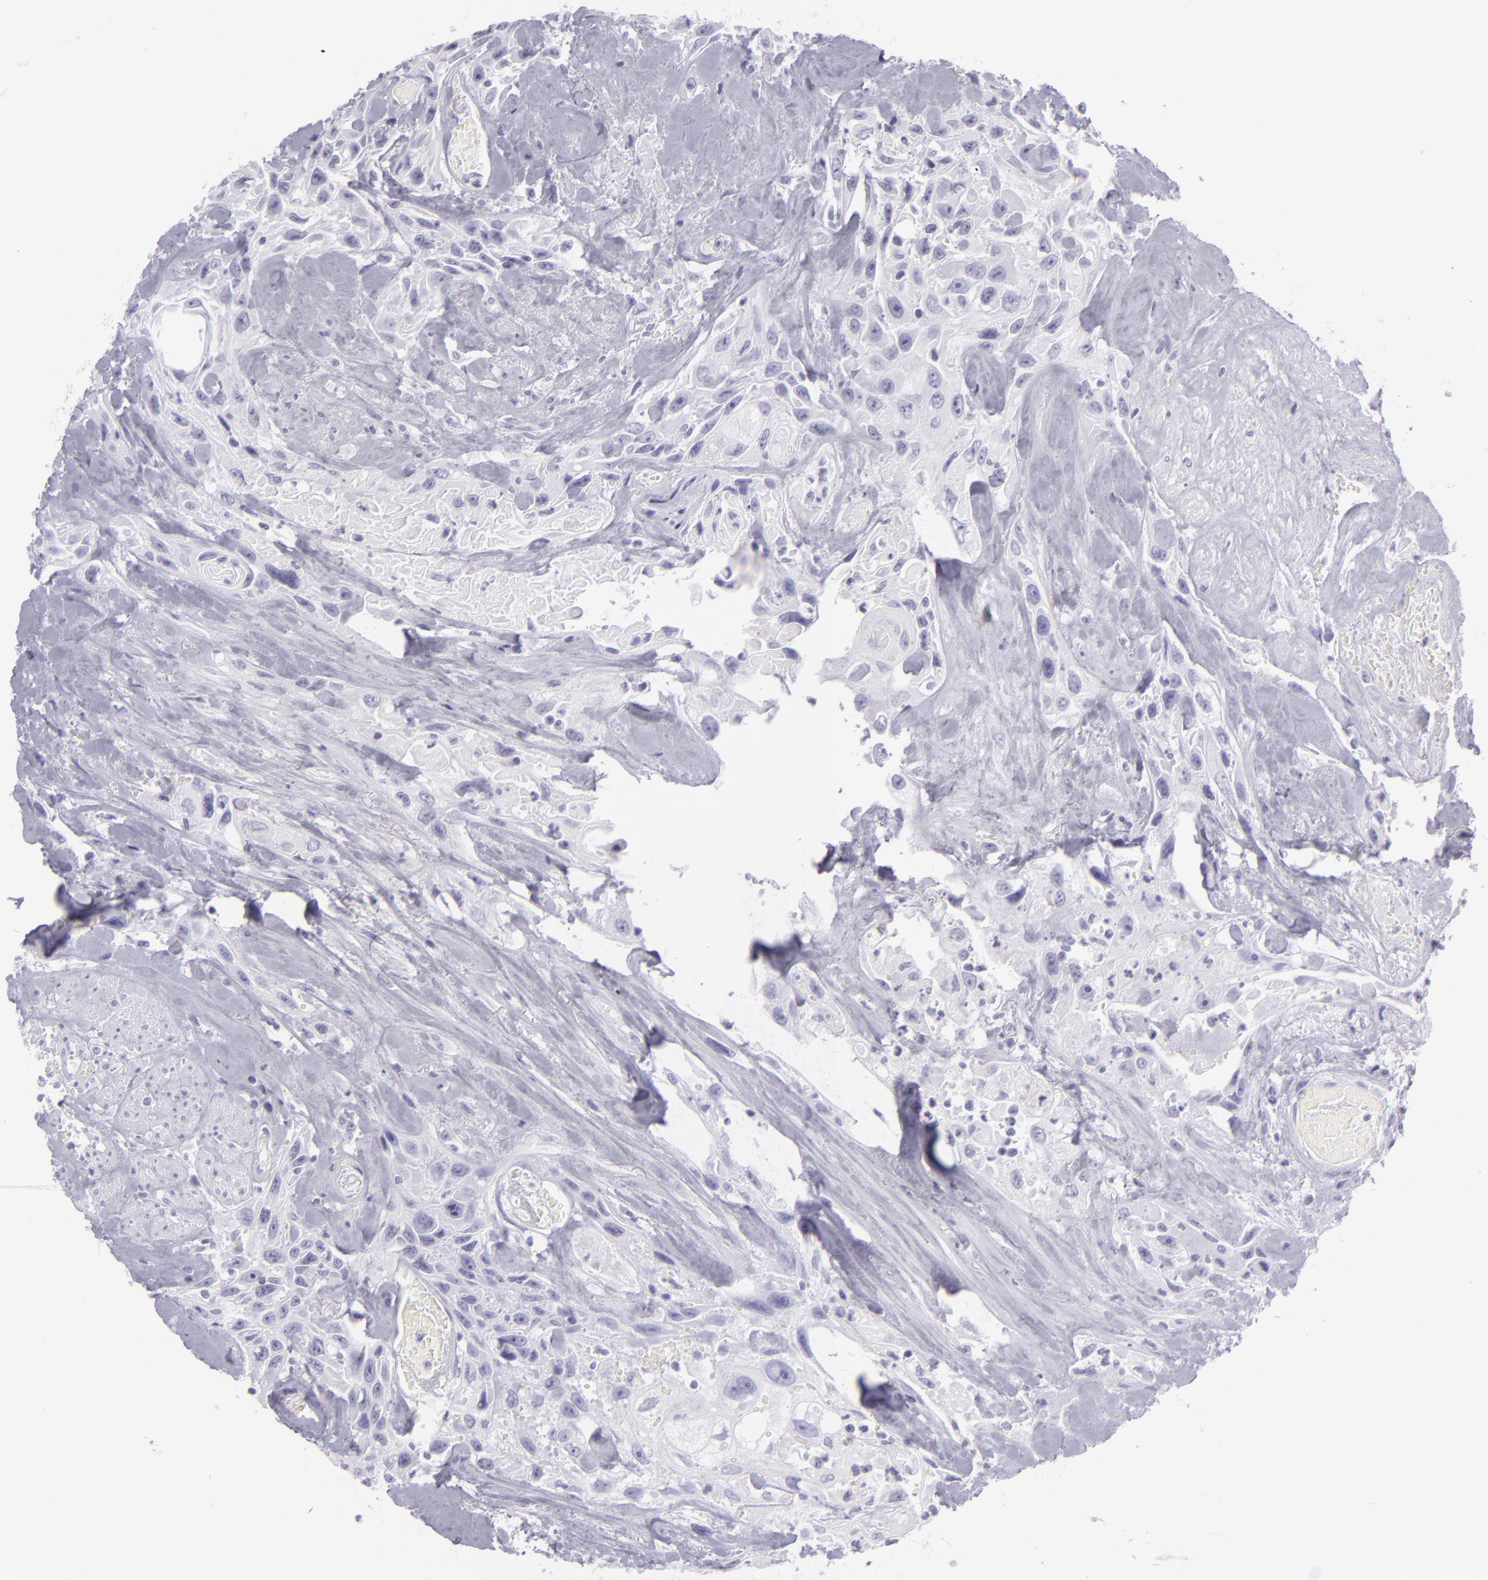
{"staining": {"intensity": "negative", "quantity": "none", "location": "none"}, "tissue": "urothelial cancer", "cell_type": "Tumor cells", "image_type": "cancer", "snomed": [{"axis": "morphology", "description": "Urothelial carcinoma, High grade"}, {"axis": "topography", "description": "Urinary bladder"}], "caption": "This is an IHC micrograph of human urothelial carcinoma (high-grade). There is no positivity in tumor cells.", "gene": "MUC6", "patient": {"sex": "female", "age": 84}}